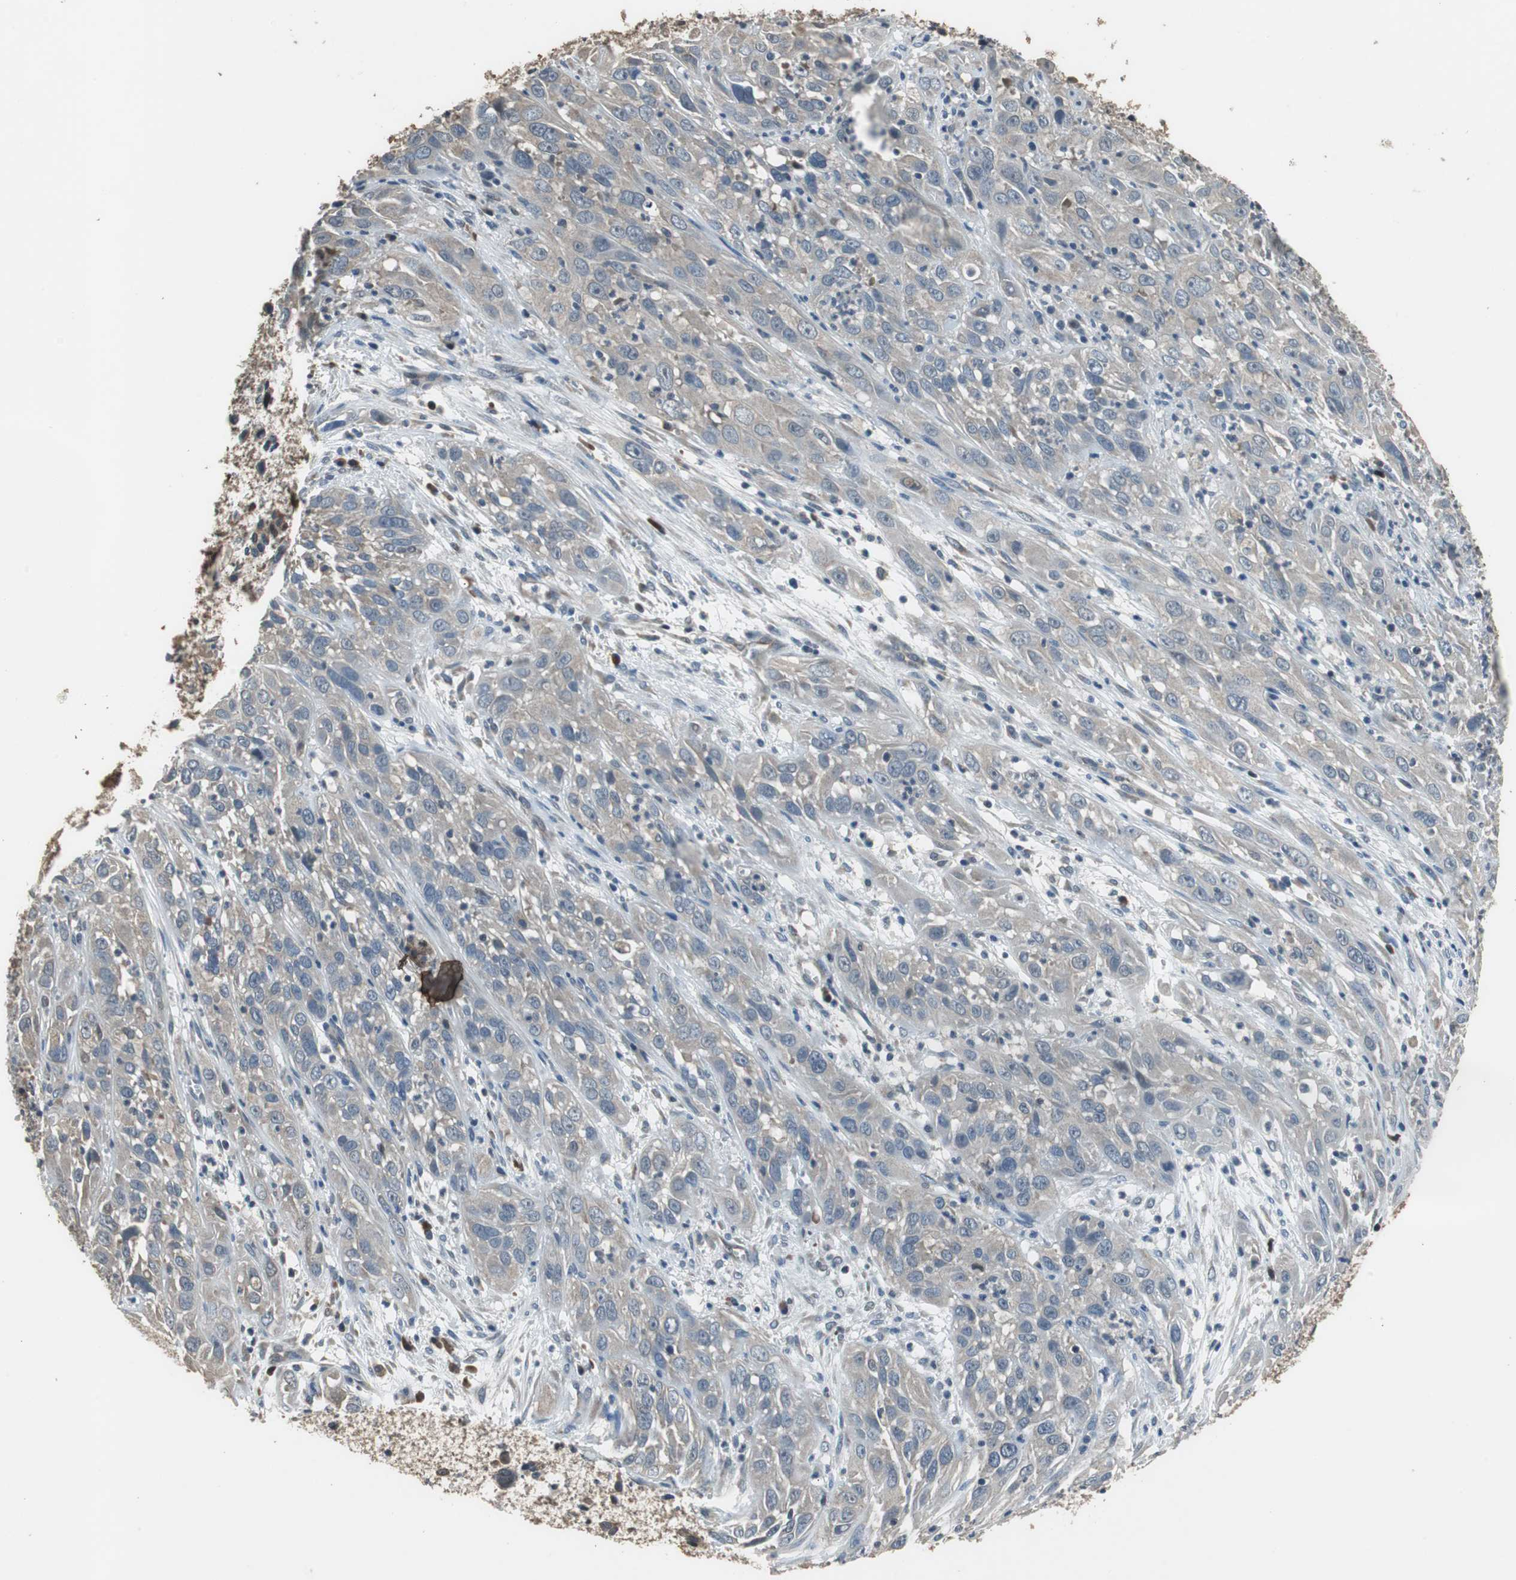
{"staining": {"intensity": "weak", "quantity": "<25%", "location": "cytoplasmic/membranous"}, "tissue": "cervical cancer", "cell_type": "Tumor cells", "image_type": "cancer", "snomed": [{"axis": "morphology", "description": "Squamous cell carcinoma, NOS"}, {"axis": "topography", "description": "Cervix"}], "caption": "IHC histopathology image of human squamous cell carcinoma (cervical) stained for a protein (brown), which displays no staining in tumor cells.", "gene": "PI4KB", "patient": {"sex": "female", "age": 32}}